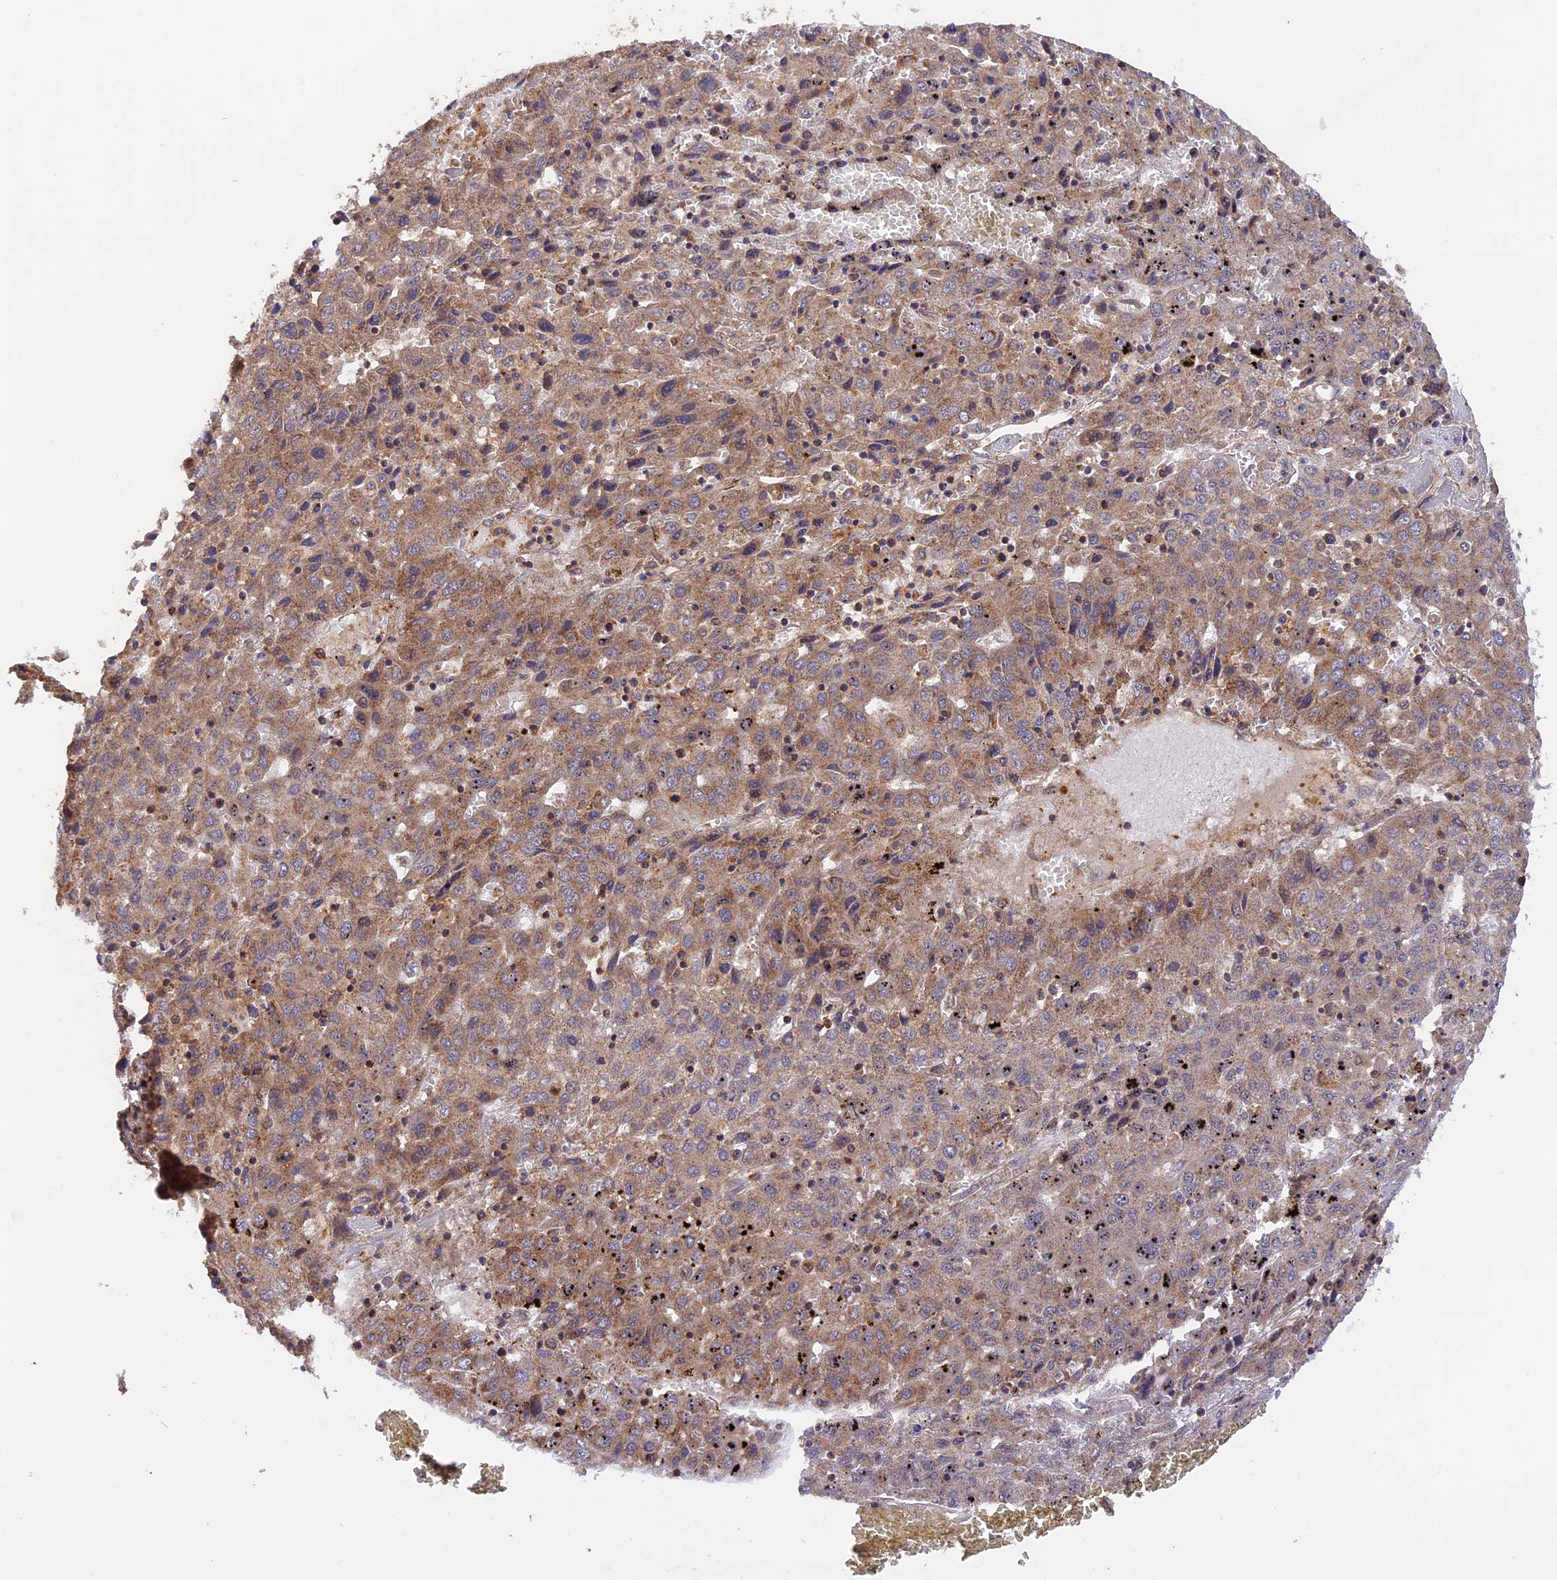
{"staining": {"intensity": "moderate", "quantity": ">75%", "location": "cytoplasmic/membranous"}, "tissue": "liver cancer", "cell_type": "Tumor cells", "image_type": "cancer", "snomed": [{"axis": "morphology", "description": "Carcinoma, Hepatocellular, NOS"}, {"axis": "topography", "description": "Liver"}], "caption": "IHC photomicrograph of neoplastic tissue: liver cancer (hepatocellular carcinoma) stained using immunohistochemistry (IHC) demonstrates medium levels of moderate protein expression localized specifically in the cytoplasmic/membranous of tumor cells, appearing as a cytoplasmic/membranous brown color.", "gene": "PEX3", "patient": {"sex": "female", "age": 53}}